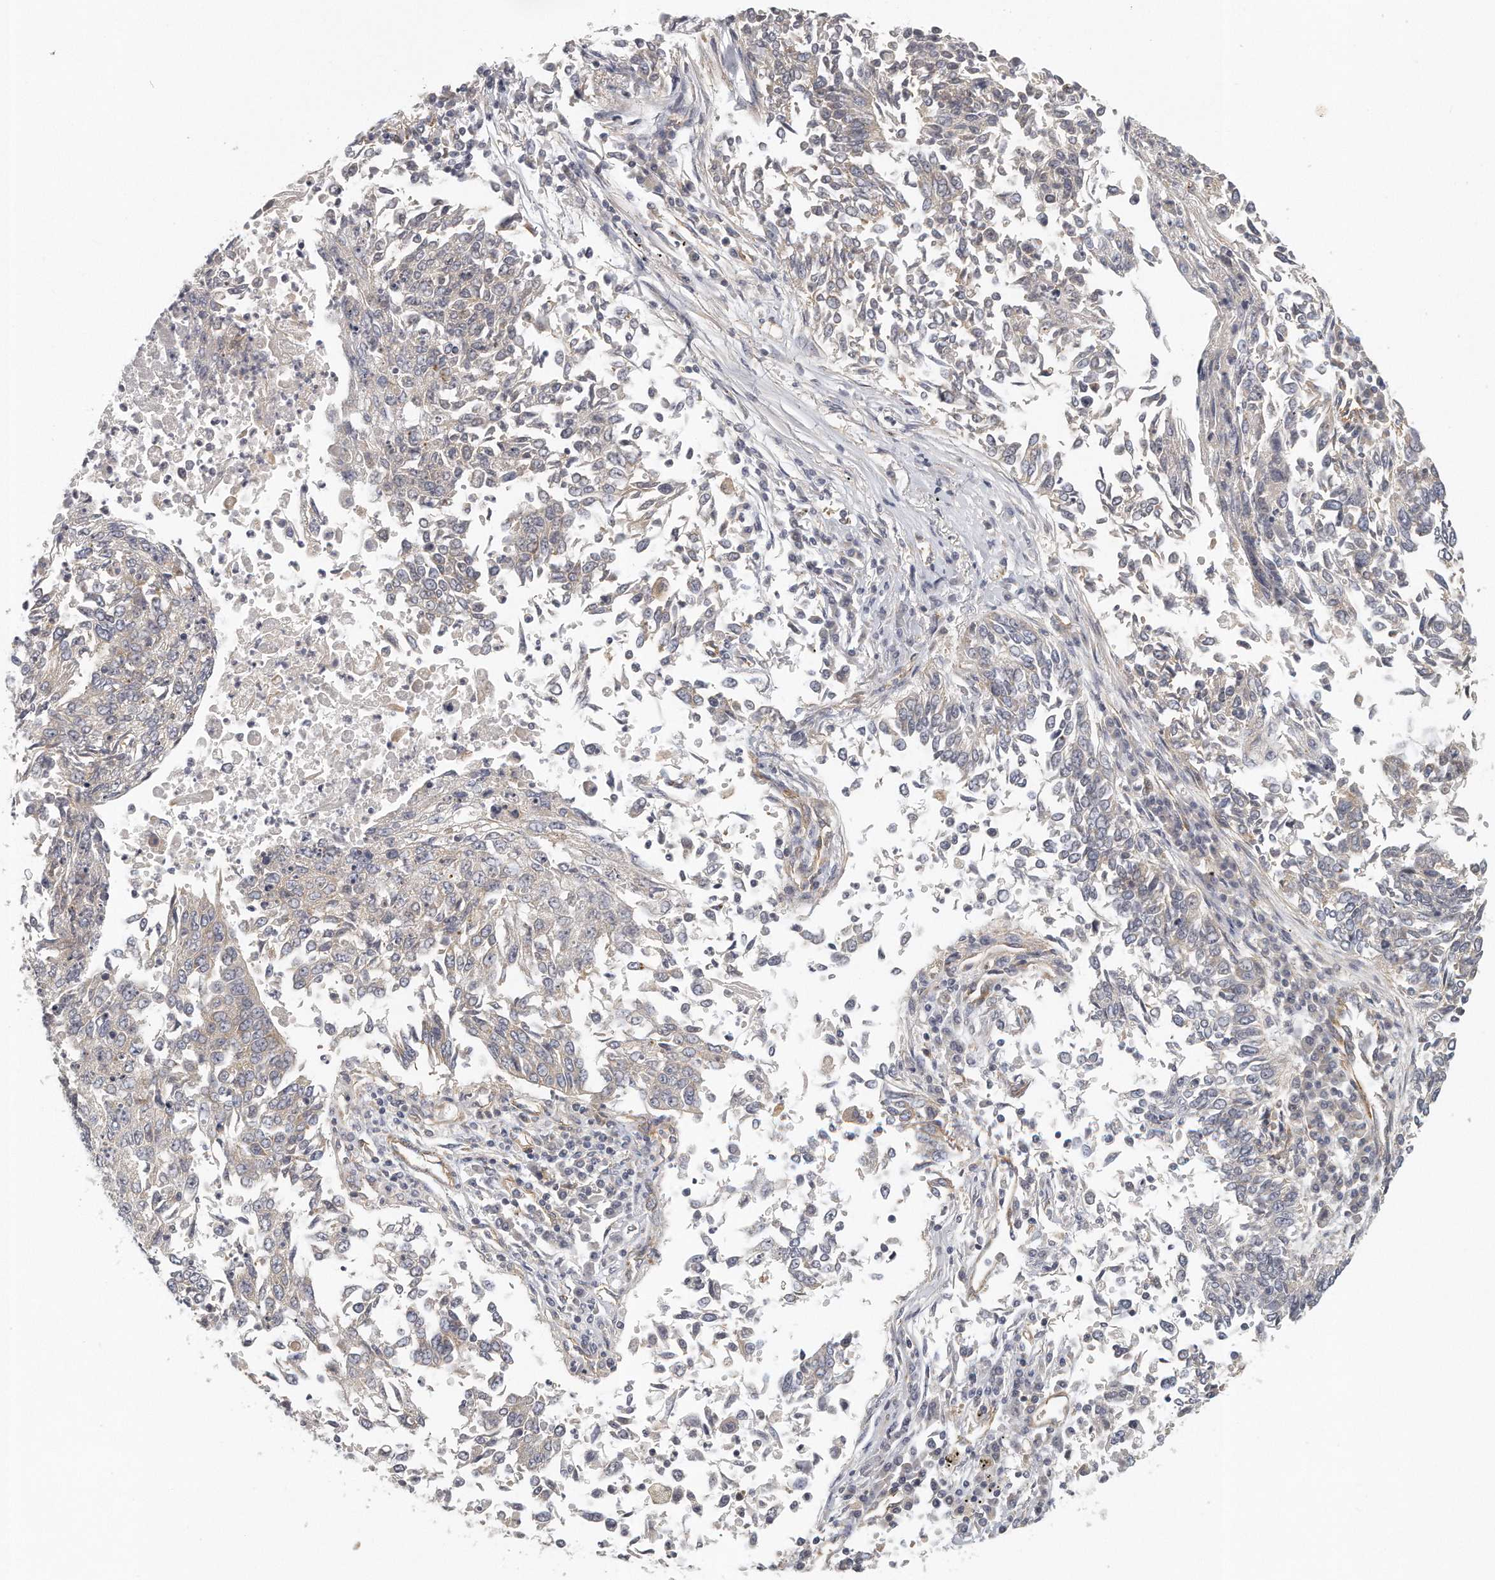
{"staining": {"intensity": "weak", "quantity": "25%-75%", "location": "cytoplasmic/membranous"}, "tissue": "lung cancer", "cell_type": "Tumor cells", "image_type": "cancer", "snomed": [{"axis": "morphology", "description": "Normal tissue, NOS"}, {"axis": "morphology", "description": "Squamous cell carcinoma, NOS"}, {"axis": "topography", "description": "Cartilage tissue"}, {"axis": "topography", "description": "Bronchus"}, {"axis": "topography", "description": "Lung"}, {"axis": "topography", "description": "Peripheral nerve tissue"}], "caption": "A brown stain shows weak cytoplasmic/membranous staining of a protein in human lung cancer (squamous cell carcinoma) tumor cells. (DAB = brown stain, brightfield microscopy at high magnification).", "gene": "MTERF4", "patient": {"sex": "female", "age": 49}}